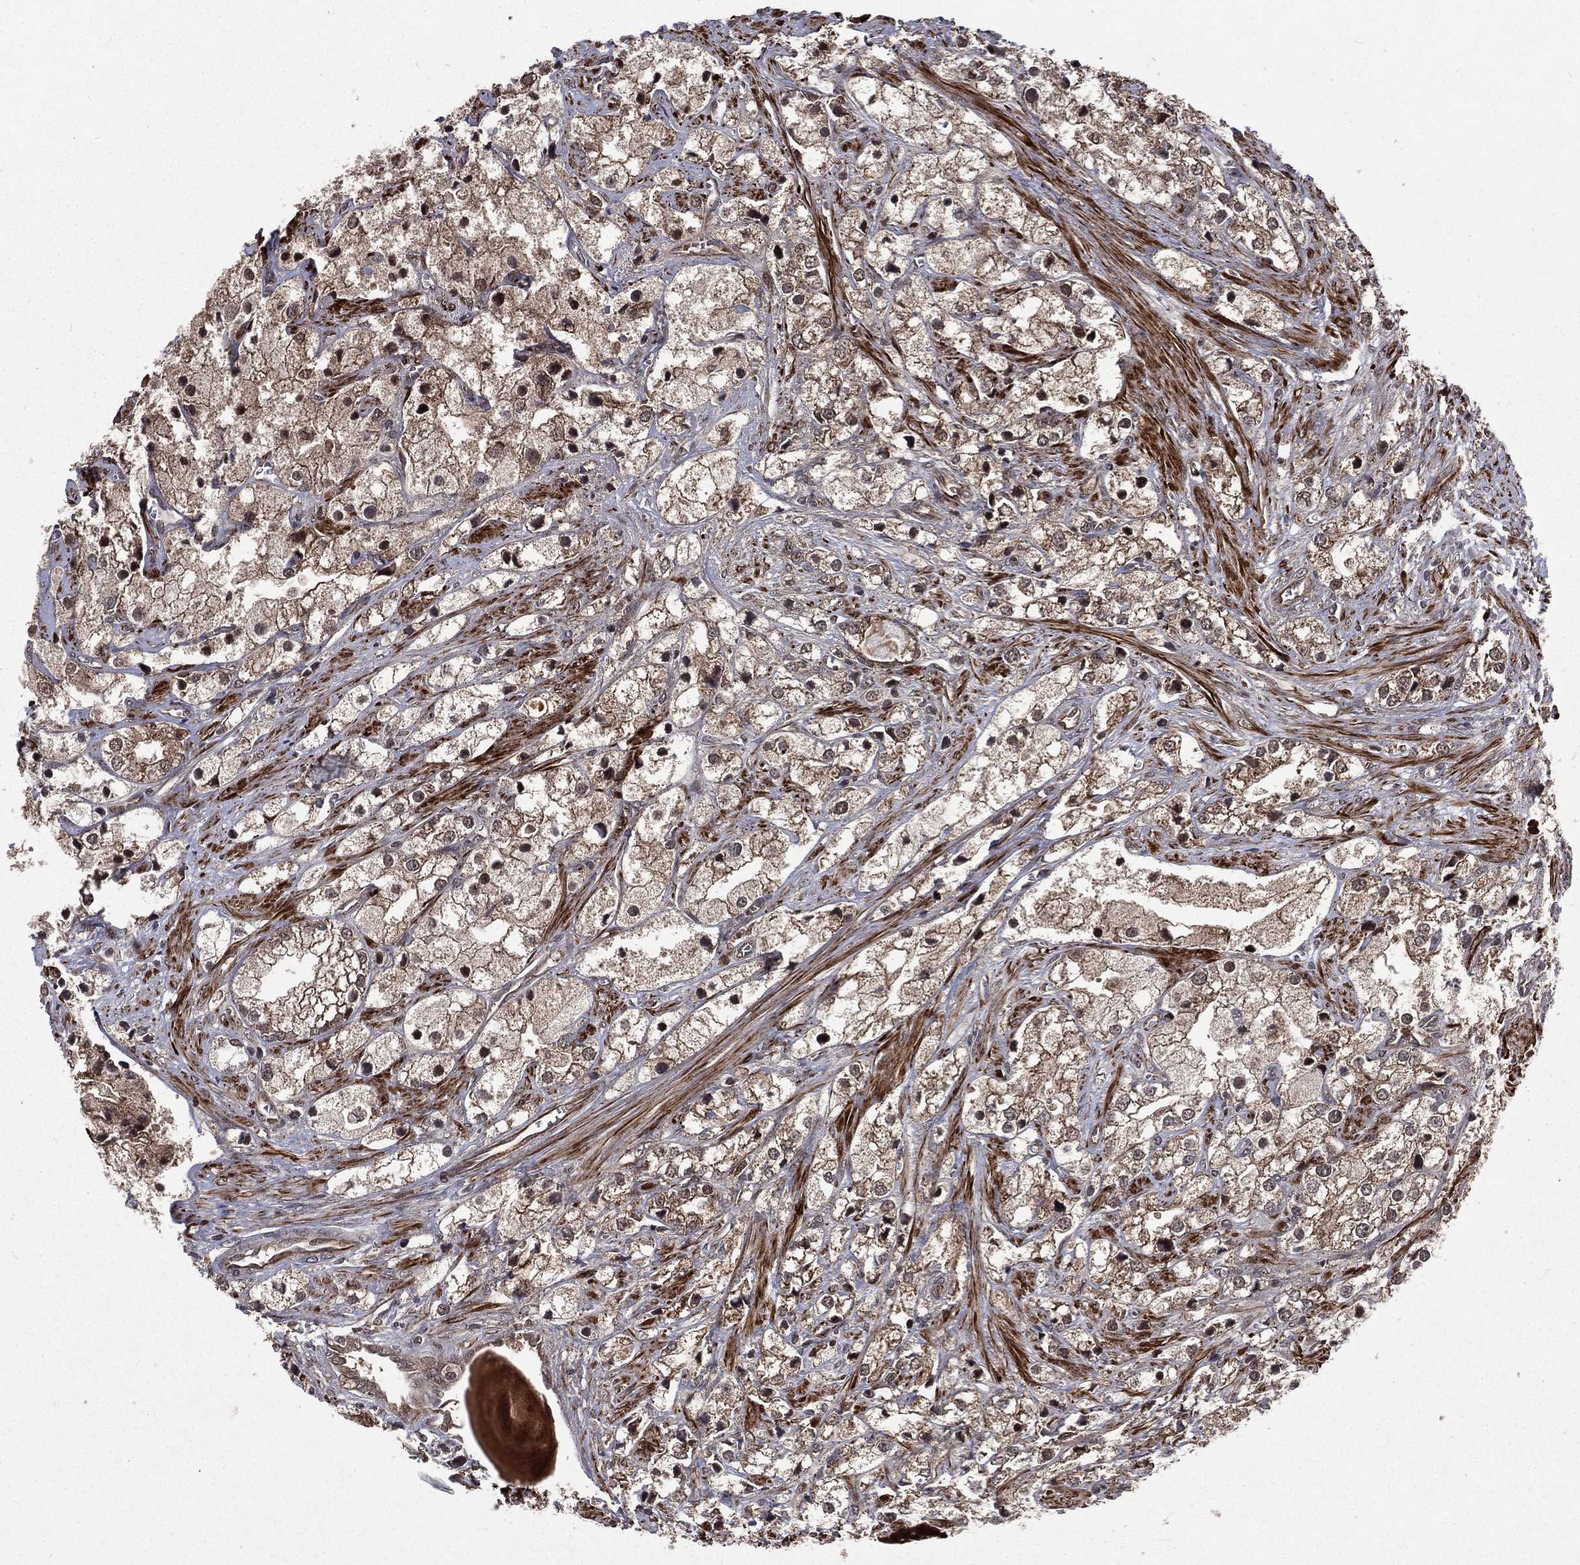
{"staining": {"intensity": "negative", "quantity": "none", "location": "none"}, "tissue": "prostate cancer", "cell_type": "Tumor cells", "image_type": "cancer", "snomed": [{"axis": "morphology", "description": "Adenocarcinoma, NOS"}, {"axis": "topography", "description": "Prostate and seminal vesicle, NOS"}, {"axis": "topography", "description": "Prostate"}], "caption": "An image of human prostate cancer is negative for staining in tumor cells.", "gene": "LENG8", "patient": {"sex": "male", "age": 79}}